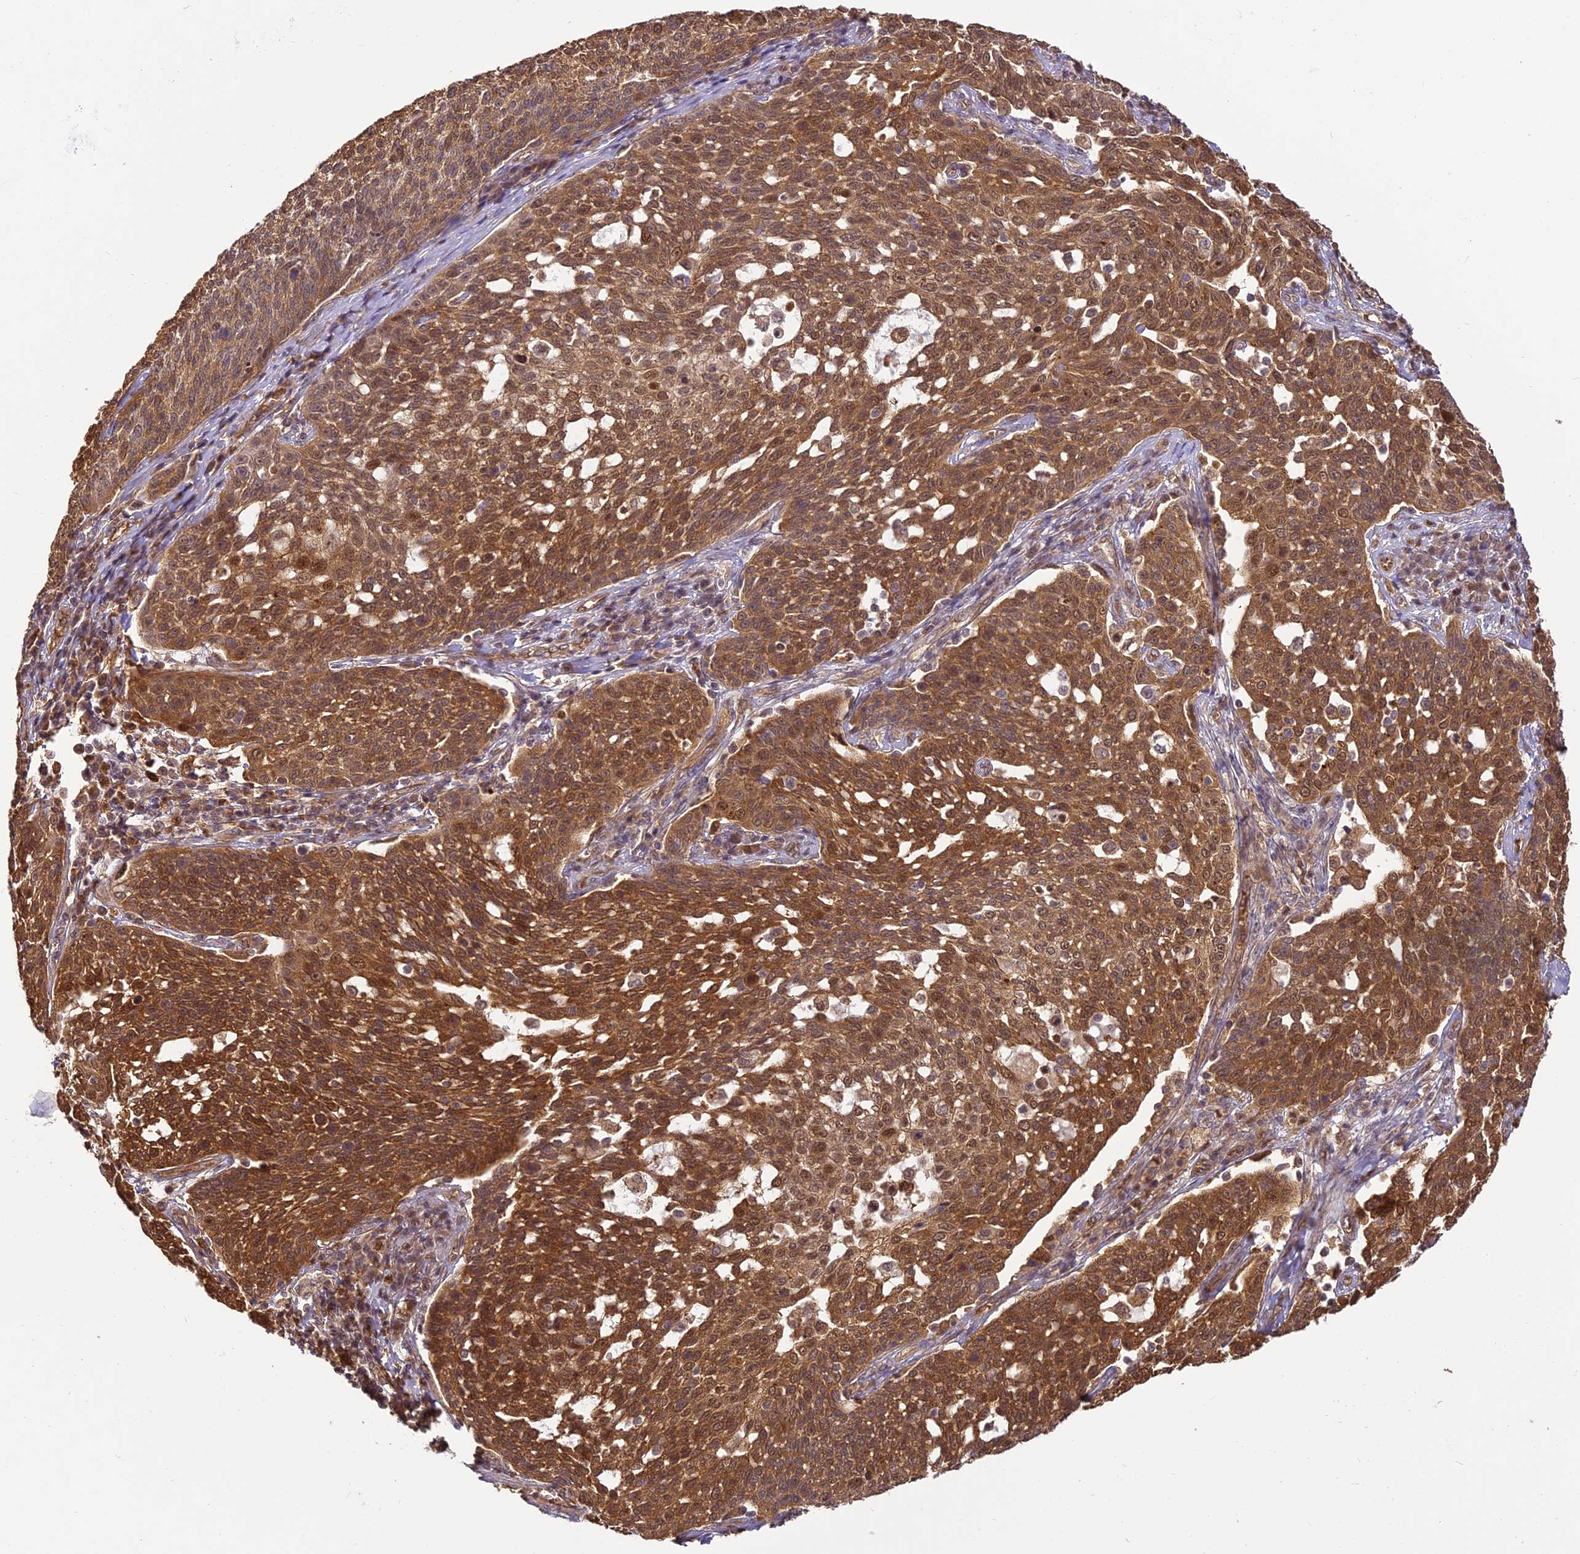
{"staining": {"intensity": "strong", "quantity": ">75%", "location": "cytoplasmic/membranous"}, "tissue": "cervical cancer", "cell_type": "Tumor cells", "image_type": "cancer", "snomed": [{"axis": "morphology", "description": "Squamous cell carcinoma, NOS"}, {"axis": "topography", "description": "Cervix"}], "caption": "Tumor cells exhibit high levels of strong cytoplasmic/membranous staining in about >75% of cells in cervical squamous cell carcinoma. Immunohistochemistry stains the protein in brown and the nuclei are stained blue.", "gene": "BCDIN3D", "patient": {"sex": "female", "age": 34}}